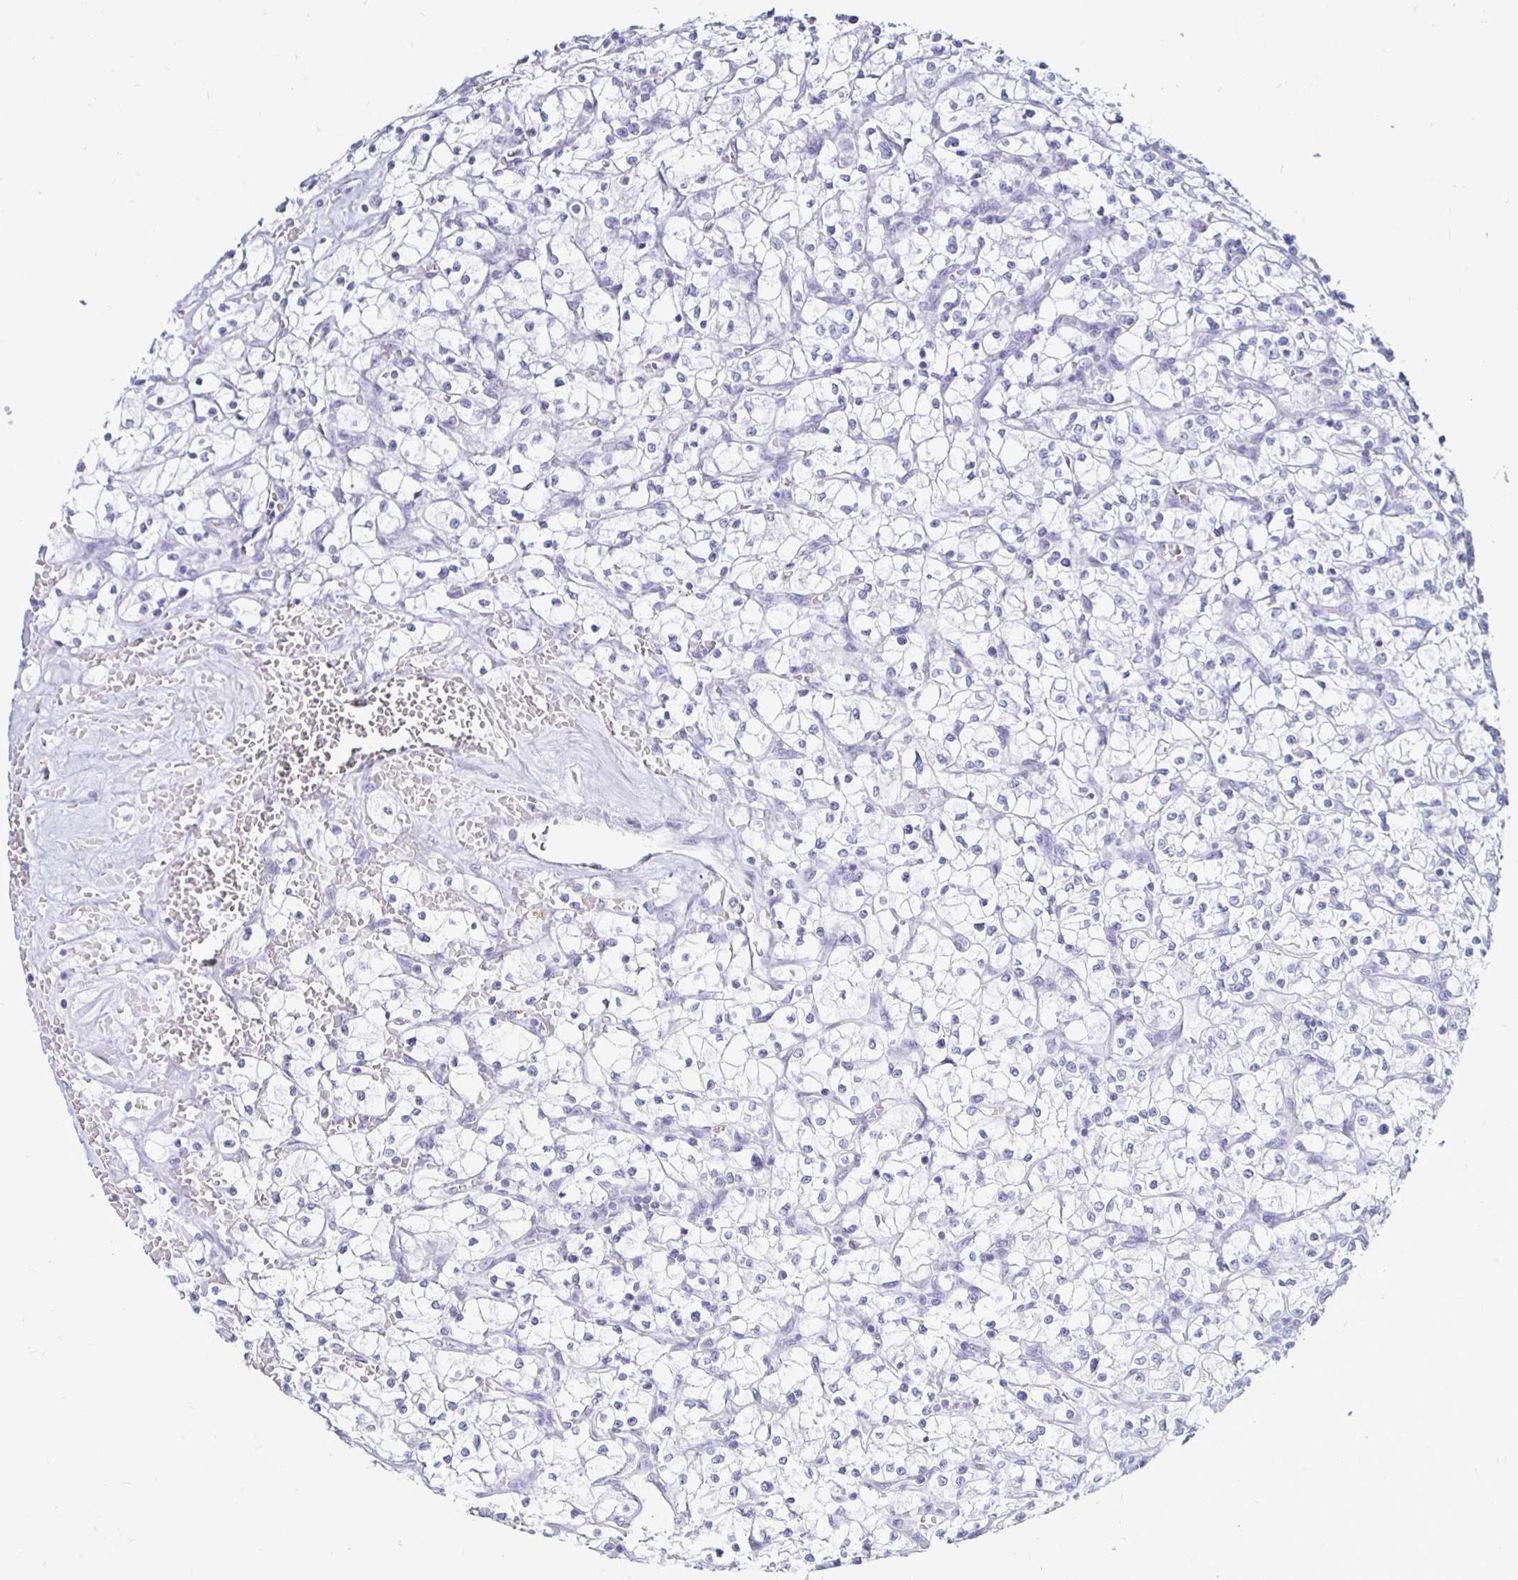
{"staining": {"intensity": "negative", "quantity": "none", "location": "none"}, "tissue": "renal cancer", "cell_type": "Tumor cells", "image_type": "cancer", "snomed": [{"axis": "morphology", "description": "Adenocarcinoma, NOS"}, {"axis": "topography", "description": "Kidney"}], "caption": "This is an IHC micrograph of adenocarcinoma (renal). There is no expression in tumor cells.", "gene": "TIMP1", "patient": {"sex": "female", "age": 64}}